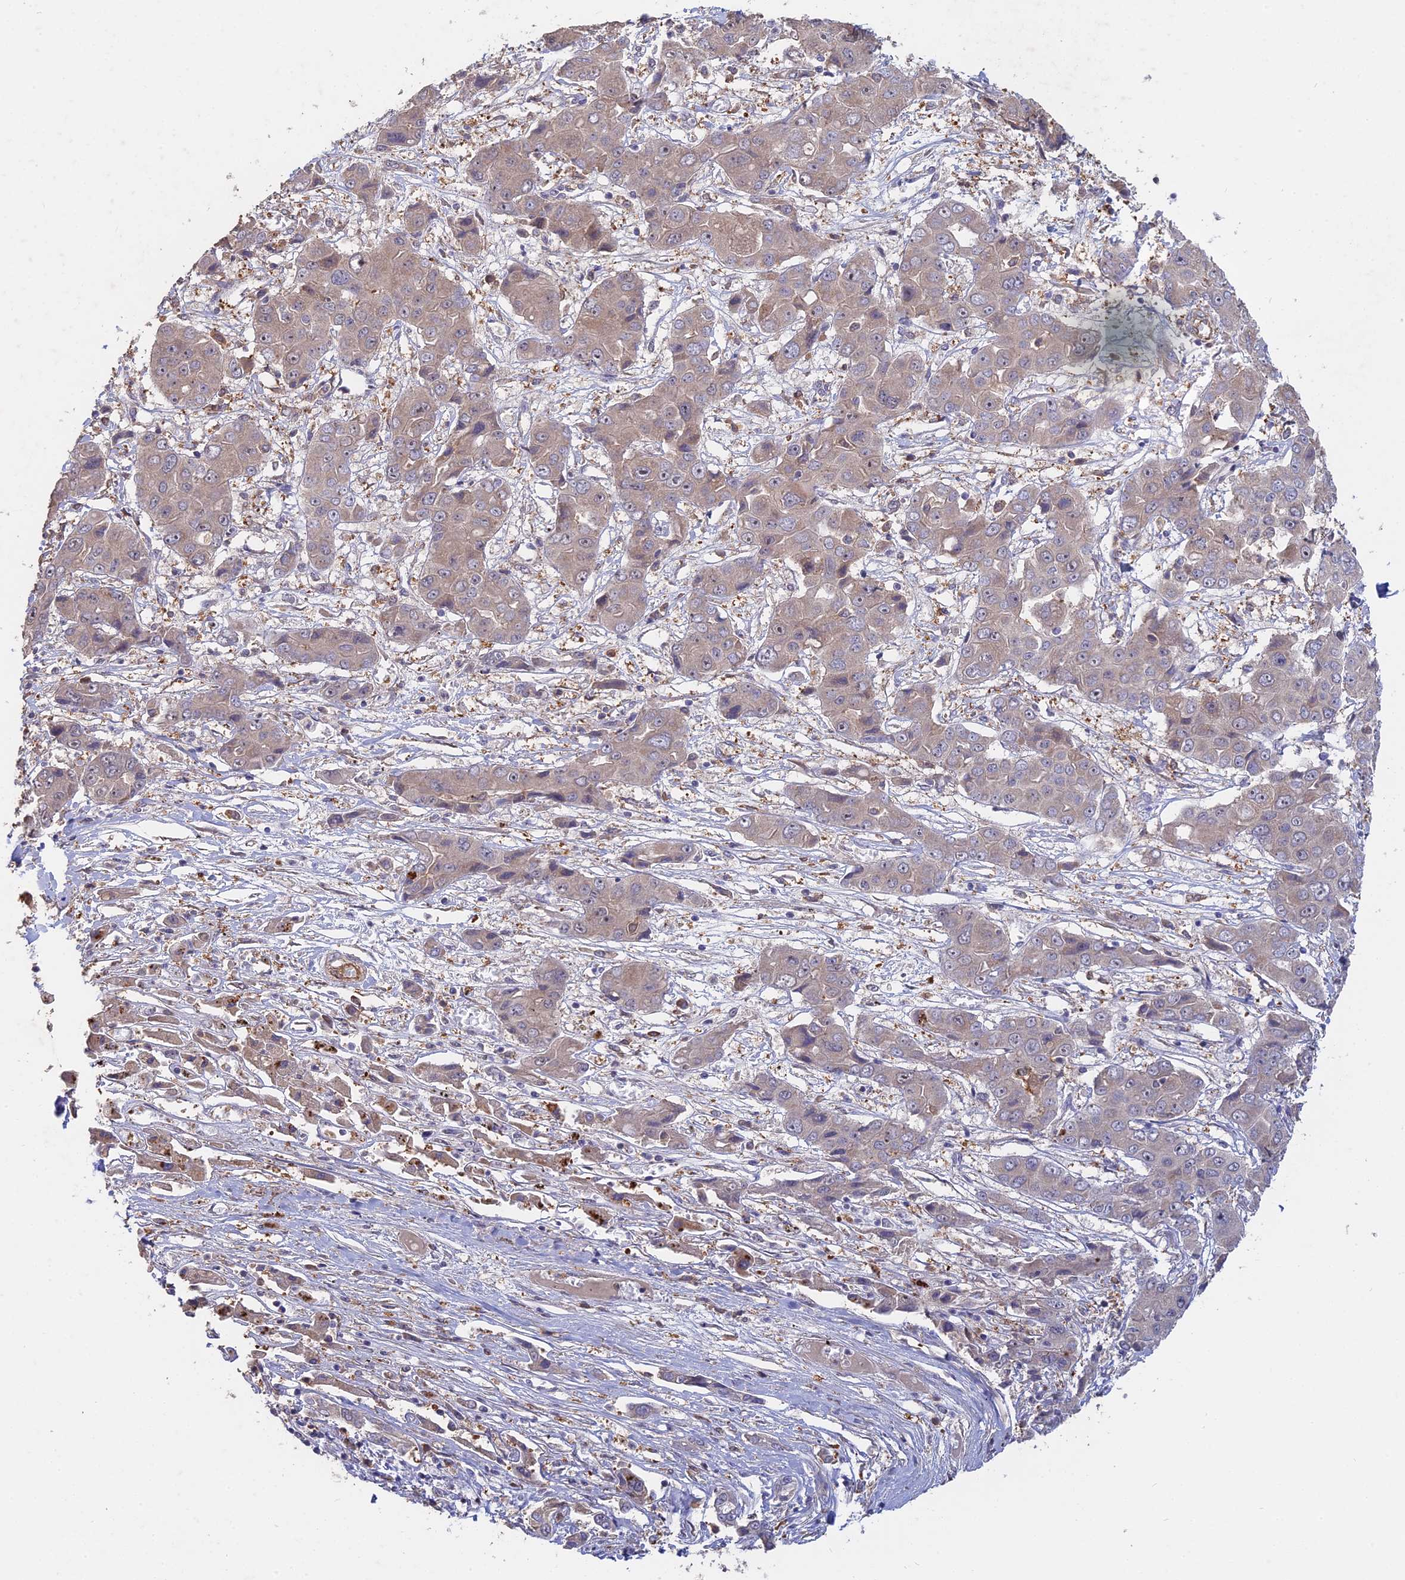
{"staining": {"intensity": "weak", "quantity": "<25%", "location": "cytoplasmic/membranous"}, "tissue": "liver cancer", "cell_type": "Tumor cells", "image_type": "cancer", "snomed": [{"axis": "morphology", "description": "Cholangiocarcinoma"}, {"axis": "topography", "description": "Liver"}], "caption": "High magnification brightfield microscopy of liver cancer (cholangiocarcinoma) stained with DAB (3,3'-diaminobenzidine) (brown) and counterstained with hematoxylin (blue): tumor cells show no significant expression.", "gene": "SAC3D1", "patient": {"sex": "male", "age": 67}}